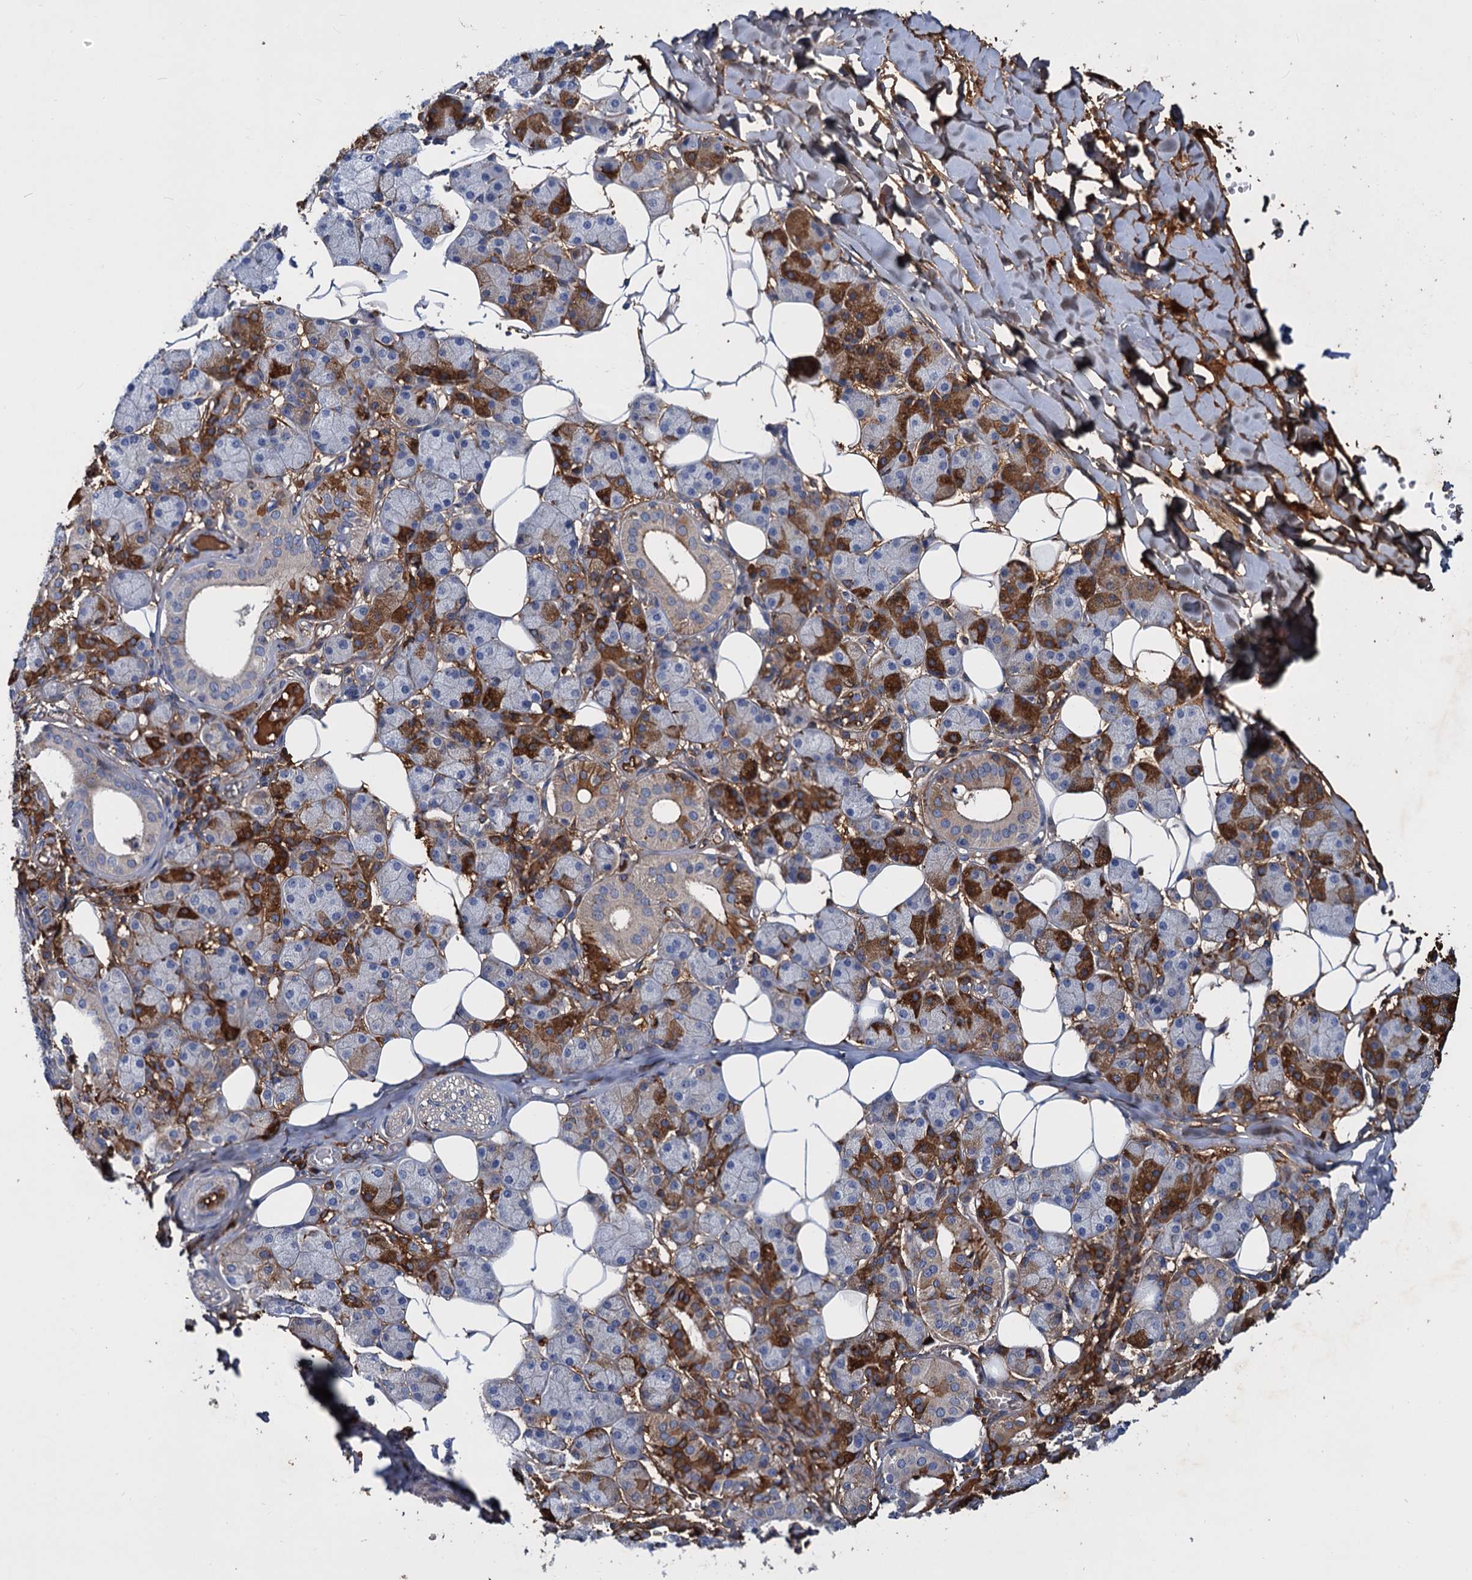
{"staining": {"intensity": "strong", "quantity": "<25%", "location": "cytoplasmic/membranous"}, "tissue": "salivary gland", "cell_type": "Glandular cells", "image_type": "normal", "snomed": [{"axis": "morphology", "description": "Normal tissue, NOS"}, {"axis": "topography", "description": "Salivary gland"}], "caption": "Immunohistochemistry image of normal human salivary gland stained for a protein (brown), which demonstrates medium levels of strong cytoplasmic/membranous positivity in approximately <25% of glandular cells.", "gene": "CHRD", "patient": {"sex": "female", "age": 33}}